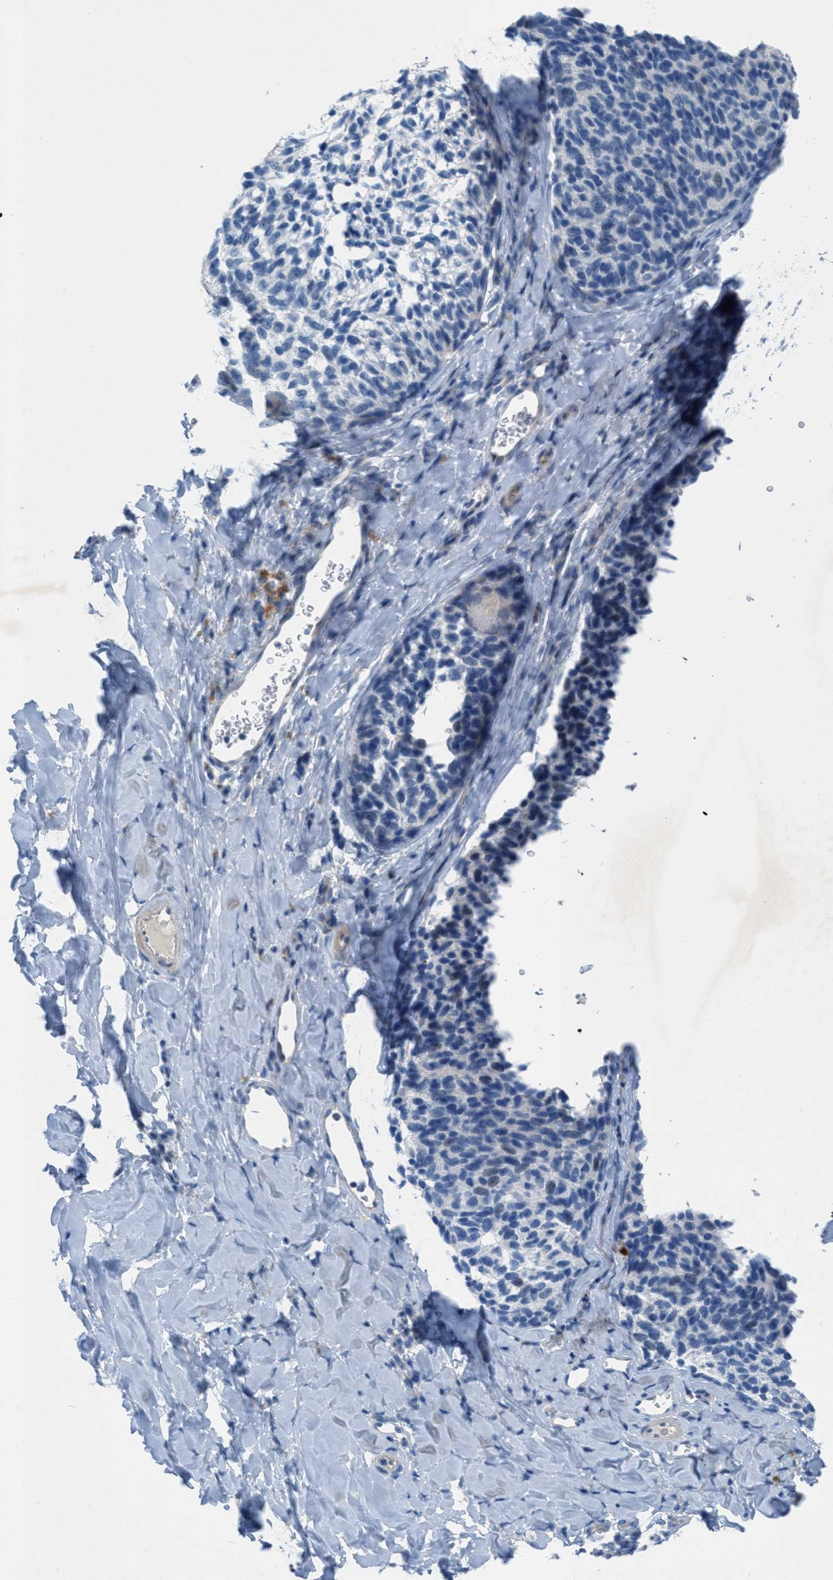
{"staining": {"intensity": "negative", "quantity": "none", "location": "none"}, "tissue": "melanoma", "cell_type": "Tumor cells", "image_type": "cancer", "snomed": [{"axis": "morphology", "description": "Malignant melanoma, NOS"}, {"axis": "topography", "description": "Skin"}], "caption": "This is a photomicrograph of immunohistochemistry staining of melanoma, which shows no positivity in tumor cells.", "gene": "GALNT17", "patient": {"sex": "female", "age": 73}}